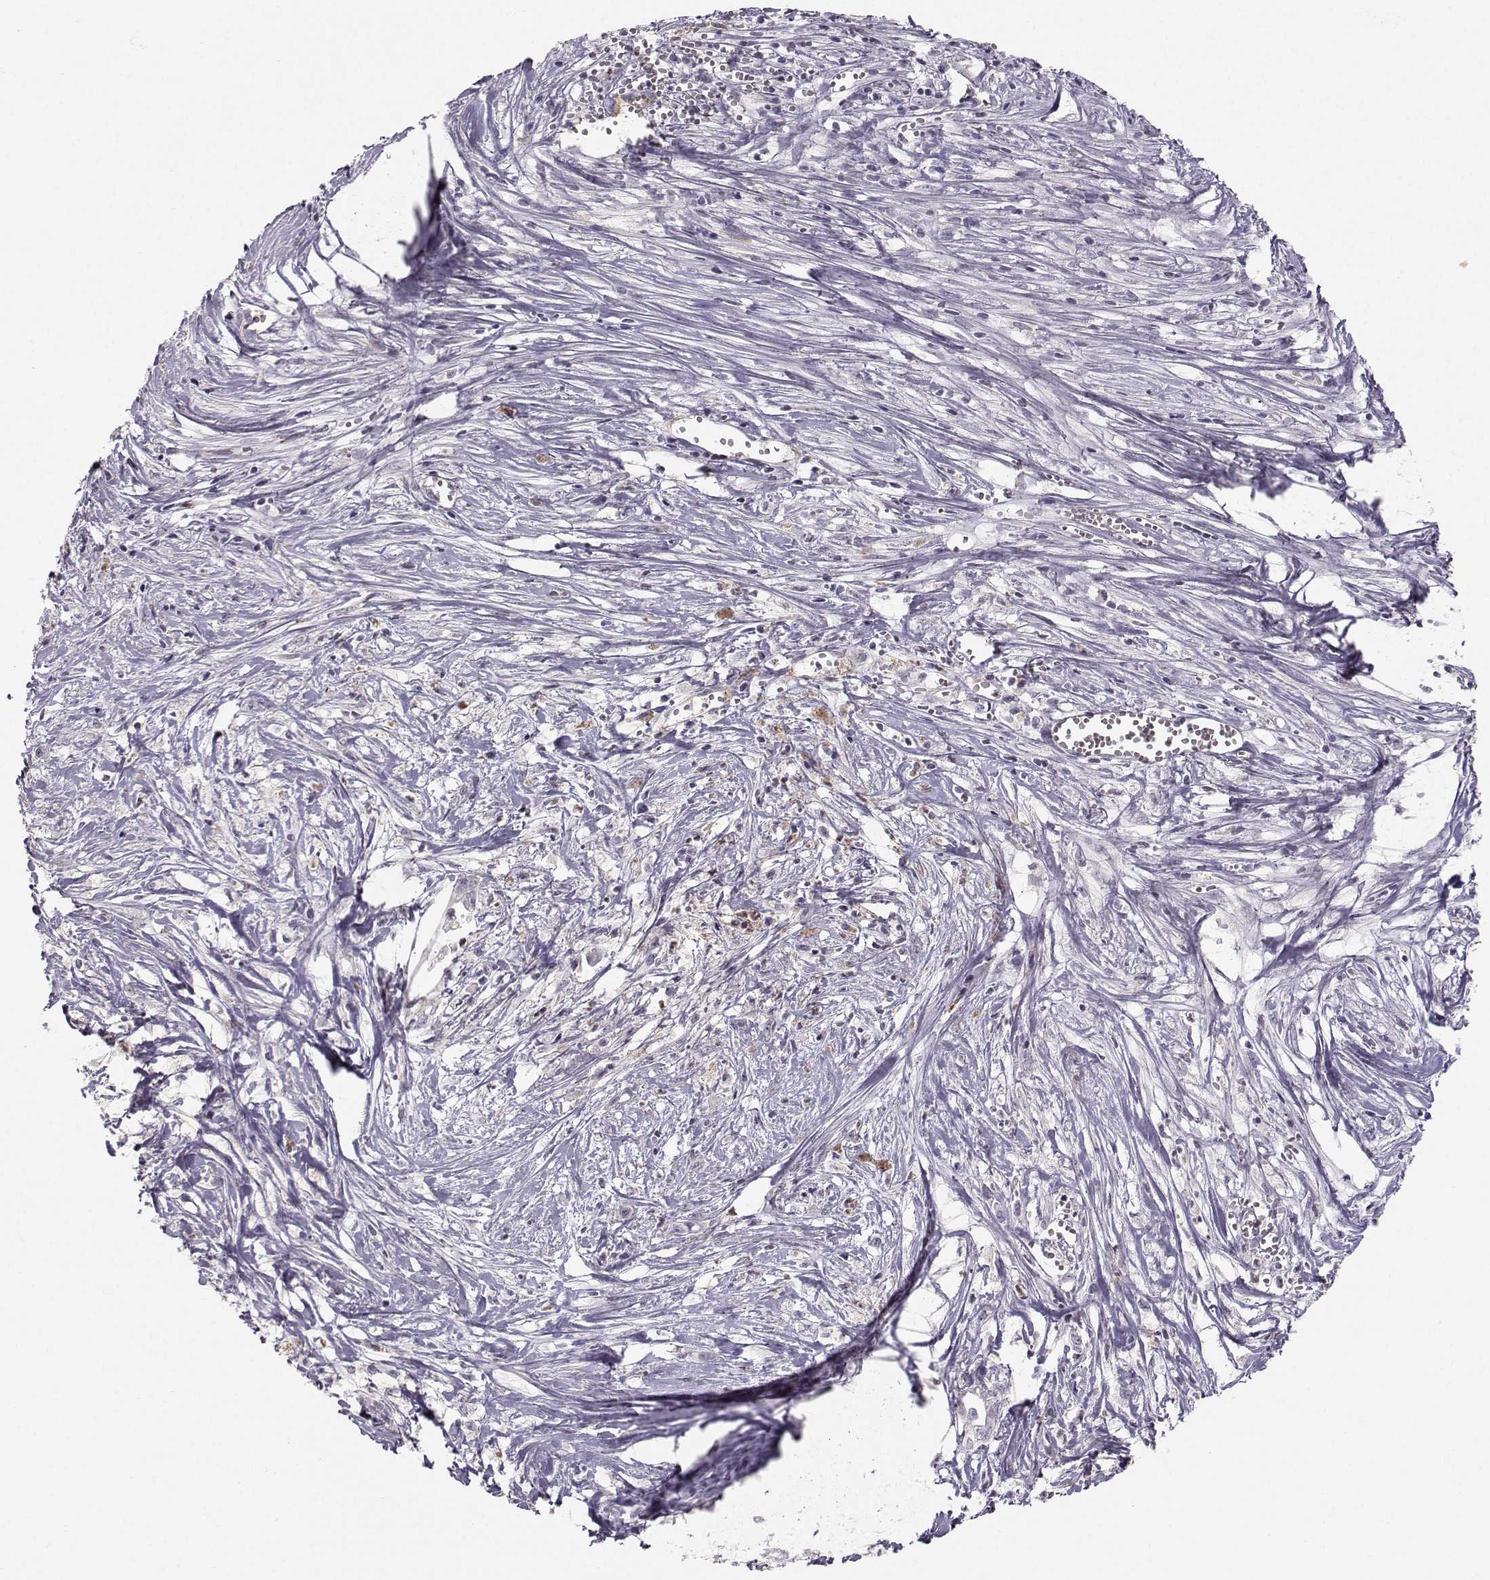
{"staining": {"intensity": "negative", "quantity": "none", "location": "none"}, "tissue": "pancreatic cancer", "cell_type": "Tumor cells", "image_type": "cancer", "snomed": [{"axis": "morphology", "description": "Adenocarcinoma, NOS"}, {"axis": "topography", "description": "Pancreas"}], "caption": "DAB (3,3'-diaminobenzidine) immunohistochemical staining of human adenocarcinoma (pancreatic) displays no significant expression in tumor cells. Nuclei are stained in blue.", "gene": "OPRD1", "patient": {"sex": "male", "age": 71}}